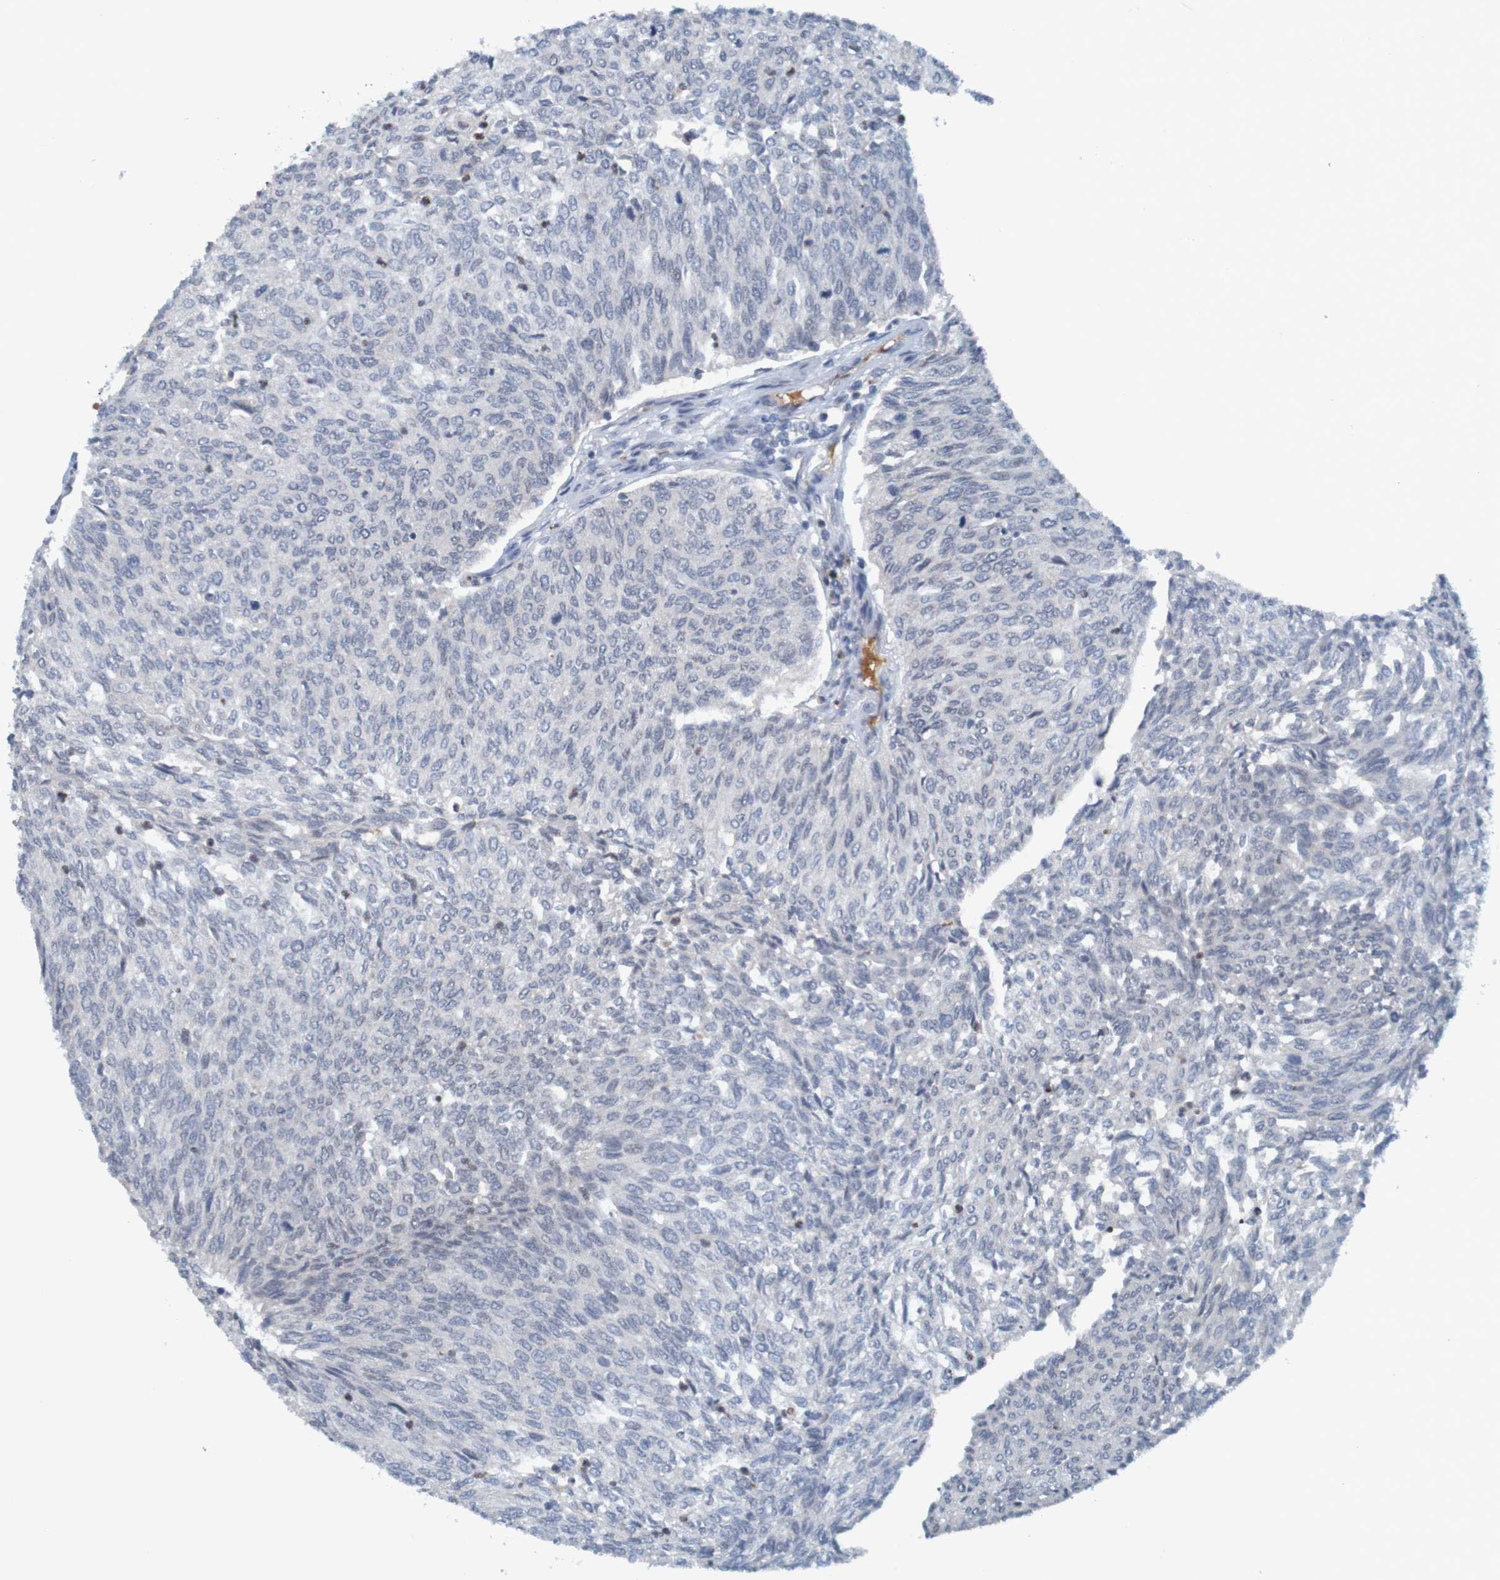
{"staining": {"intensity": "negative", "quantity": "none", "location": "none"}, "tissue": "urothelial cancer", "cell_type": "Tumor cells", "image_type": "cancer", "snomed": [{"axis": "morphology", "description": "Urothelial carcinoma, Low grade"}, {"axis": "topography", "description": "Urinary bladder"}], "caption": "Immunohistochemistry micrograph of neoplastic tissue: low-grade urothelial carcinoma stained with DAB (3,3'-diaminobenzidine) demonstrates no significant protein staining in tumor cells. (DAB immunohistochemistry (IHC) visualized using brightfield microscopy, high magnification).", "gene": "USP36", "patient": {"sex": "female", "age": 79}}